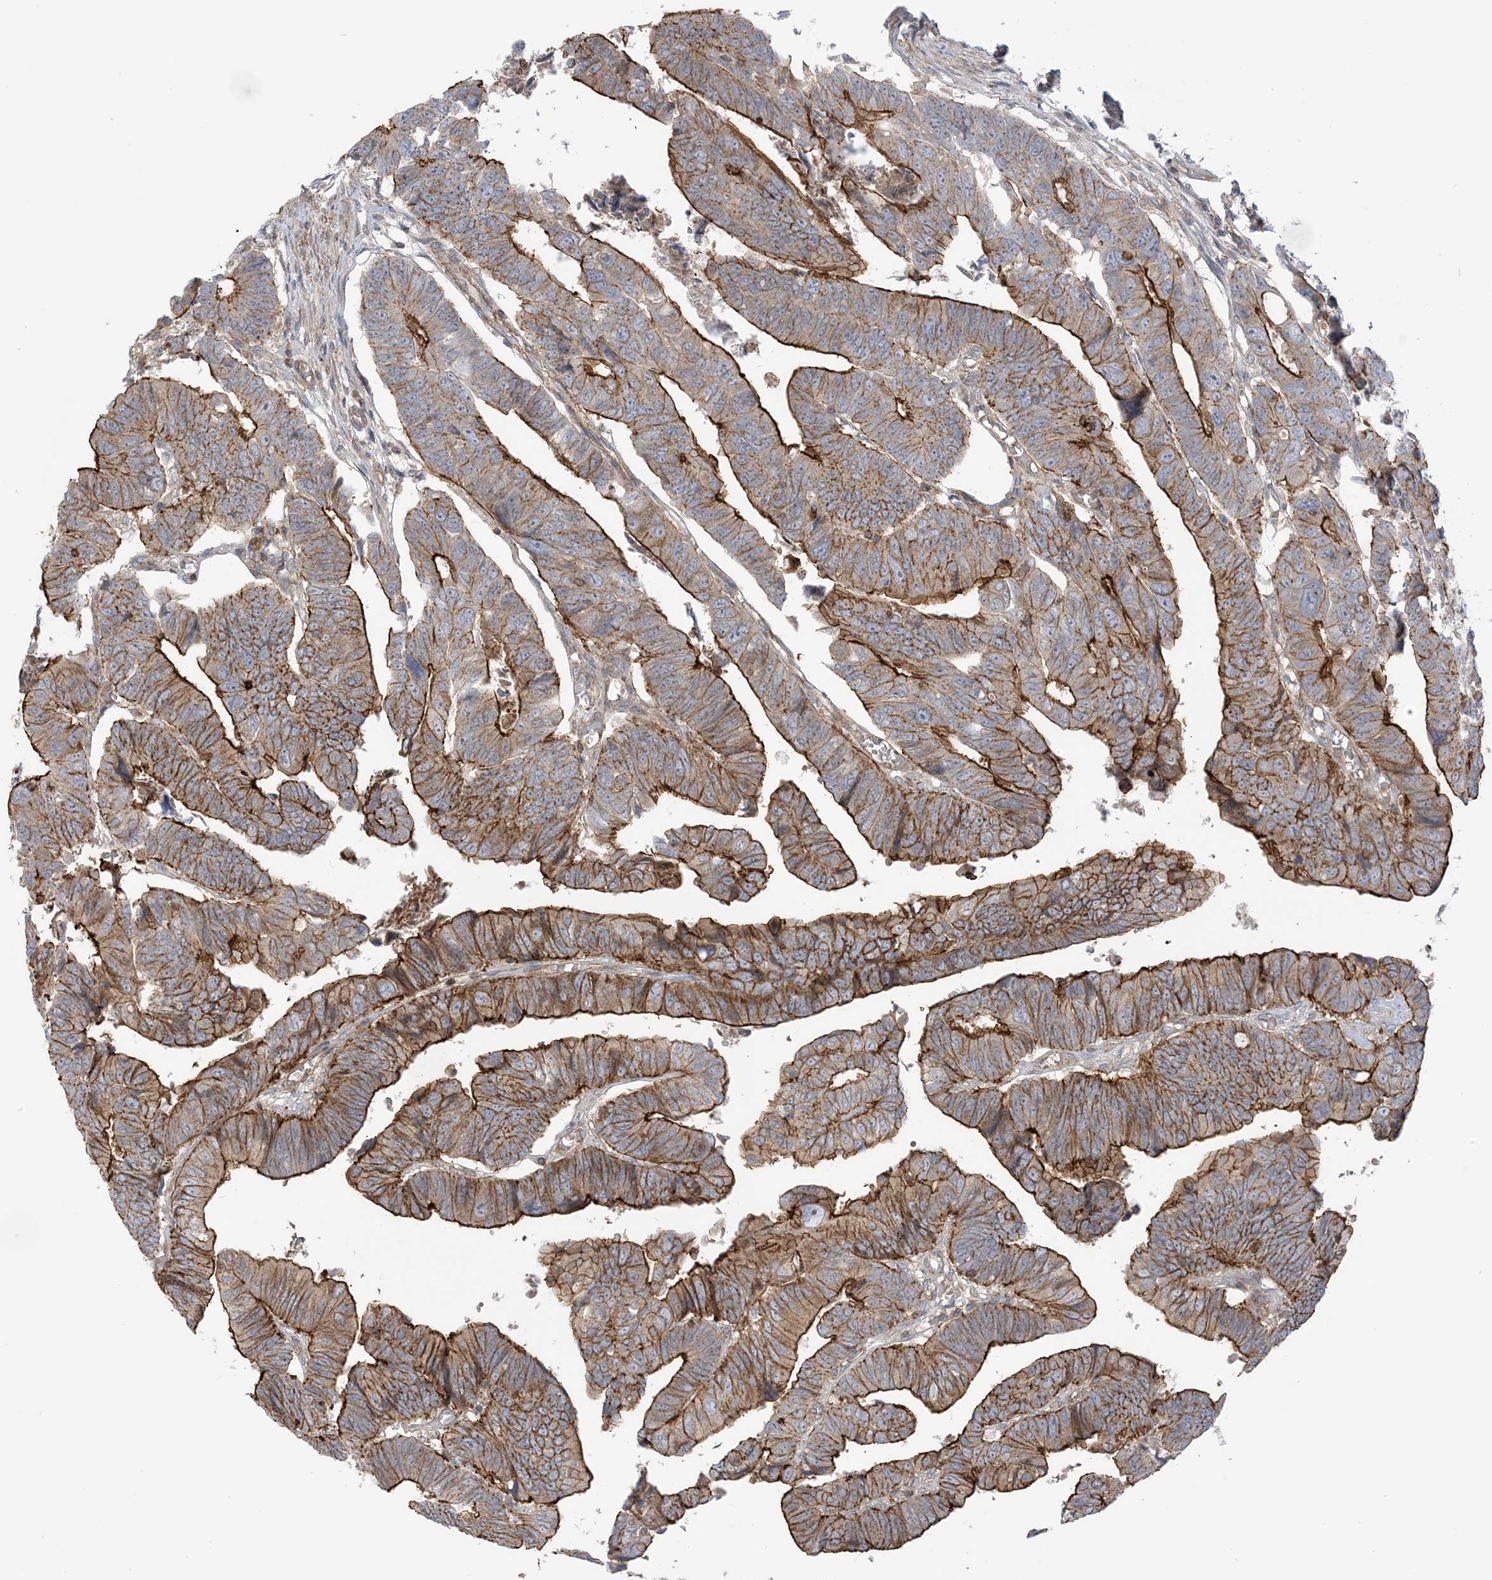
{"staining": {"intensity": "strong", "quantity": "25%-75%", "location": "cytoplasmic/membranous"}, "tissue": "colorectal cancer", "cell_type": "Tumor cells", "image_type": "cancer", "snomed": [{"axis": "morphology", "description": "Adenocarcinoma, NOS"}, {"axis": "topography", "description": "Rectum"}], "caption": "DAB immunohistochemical staining of colorectal adenocarcinoma reveals strong cytoplasmic/membranous protein staining in approximately 25%-75% of tumor cells.", "gene": "ICMT", "patient": {"sex": "female", "age": 65}}